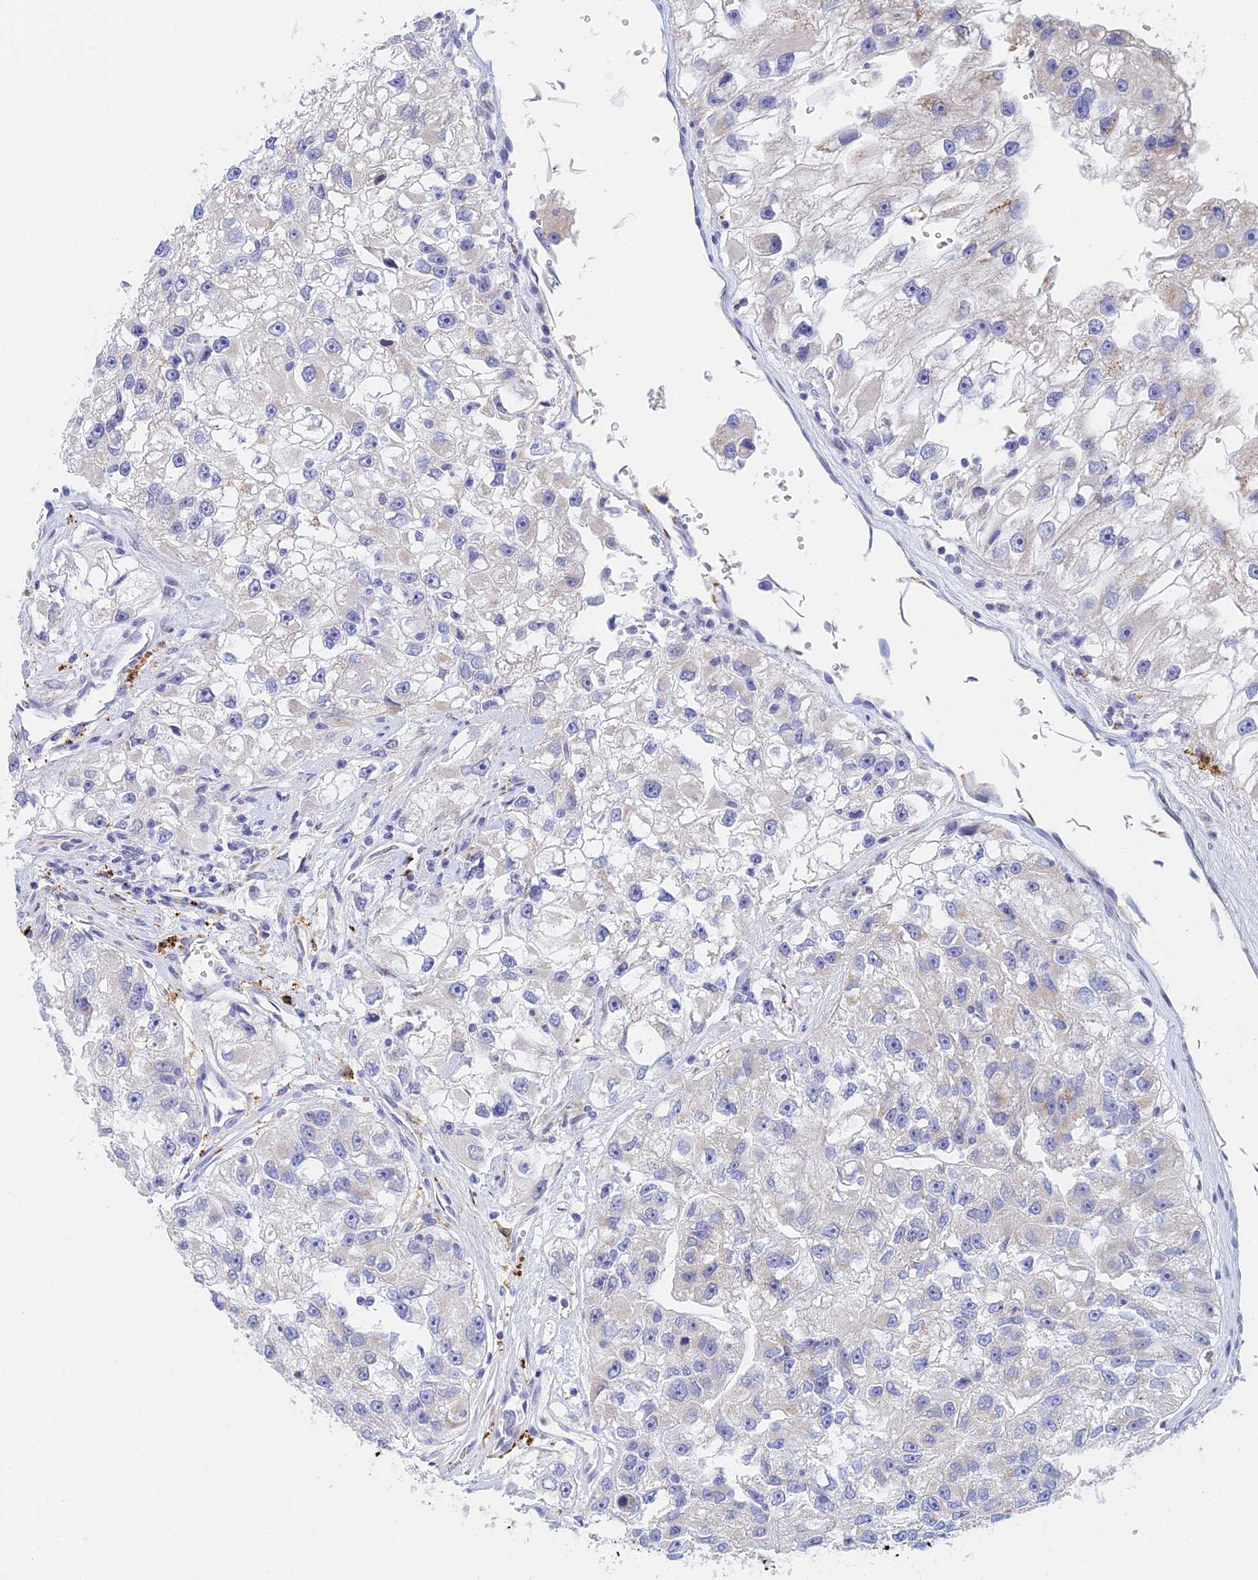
{"staining": {"intensity": "weak", "quantity": "<25%", "location": "cytoplasmic/membranous"}, "tissue": "renal cancer", "cell_type": "Tumor cells", "image_type": "cancer", "snomed": [{"axis": "morphology", "description": "Adenocarcinoma, NOS"}, {"axis": "topography", "description": "Kidney"}], "caption": "Renal cancer was stained to show a protein in brown. There is no significant staining in tumor cells.", "gene": "SLC24A3", "patient": {"sex": "male", "age": 63}}